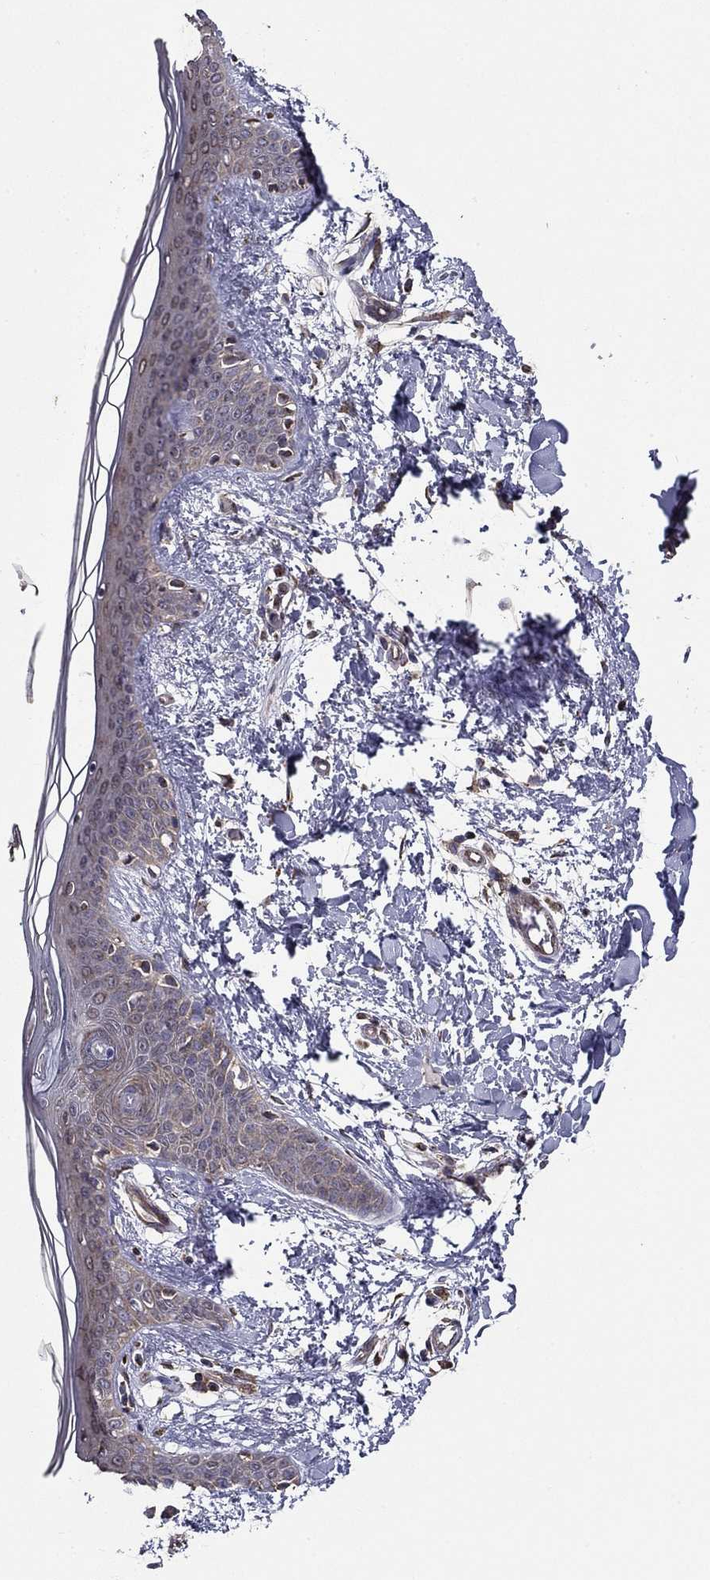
{"staining": {"intensity": "negative", "quantity": "none", "location": "none"}, "tissue": "skin", "cell_type": "Fibroblasts", "image_type": "normal", "snomed": [{"axis": "morphology", "description": "Normal tissue, NOS"}, {"axis": "topography", "description": "Skin"}], "caption": "An immunohistochemistry (IHC) histopathology image of benign skin is shown. There is no staining in fibroblasts of skin. (DAB immunohistochemistry (IHC) visualized using brightfield microscopy, high magnification).", "gene": "NKIRAS1", "patient": {"sex": "female", "age": 34}}